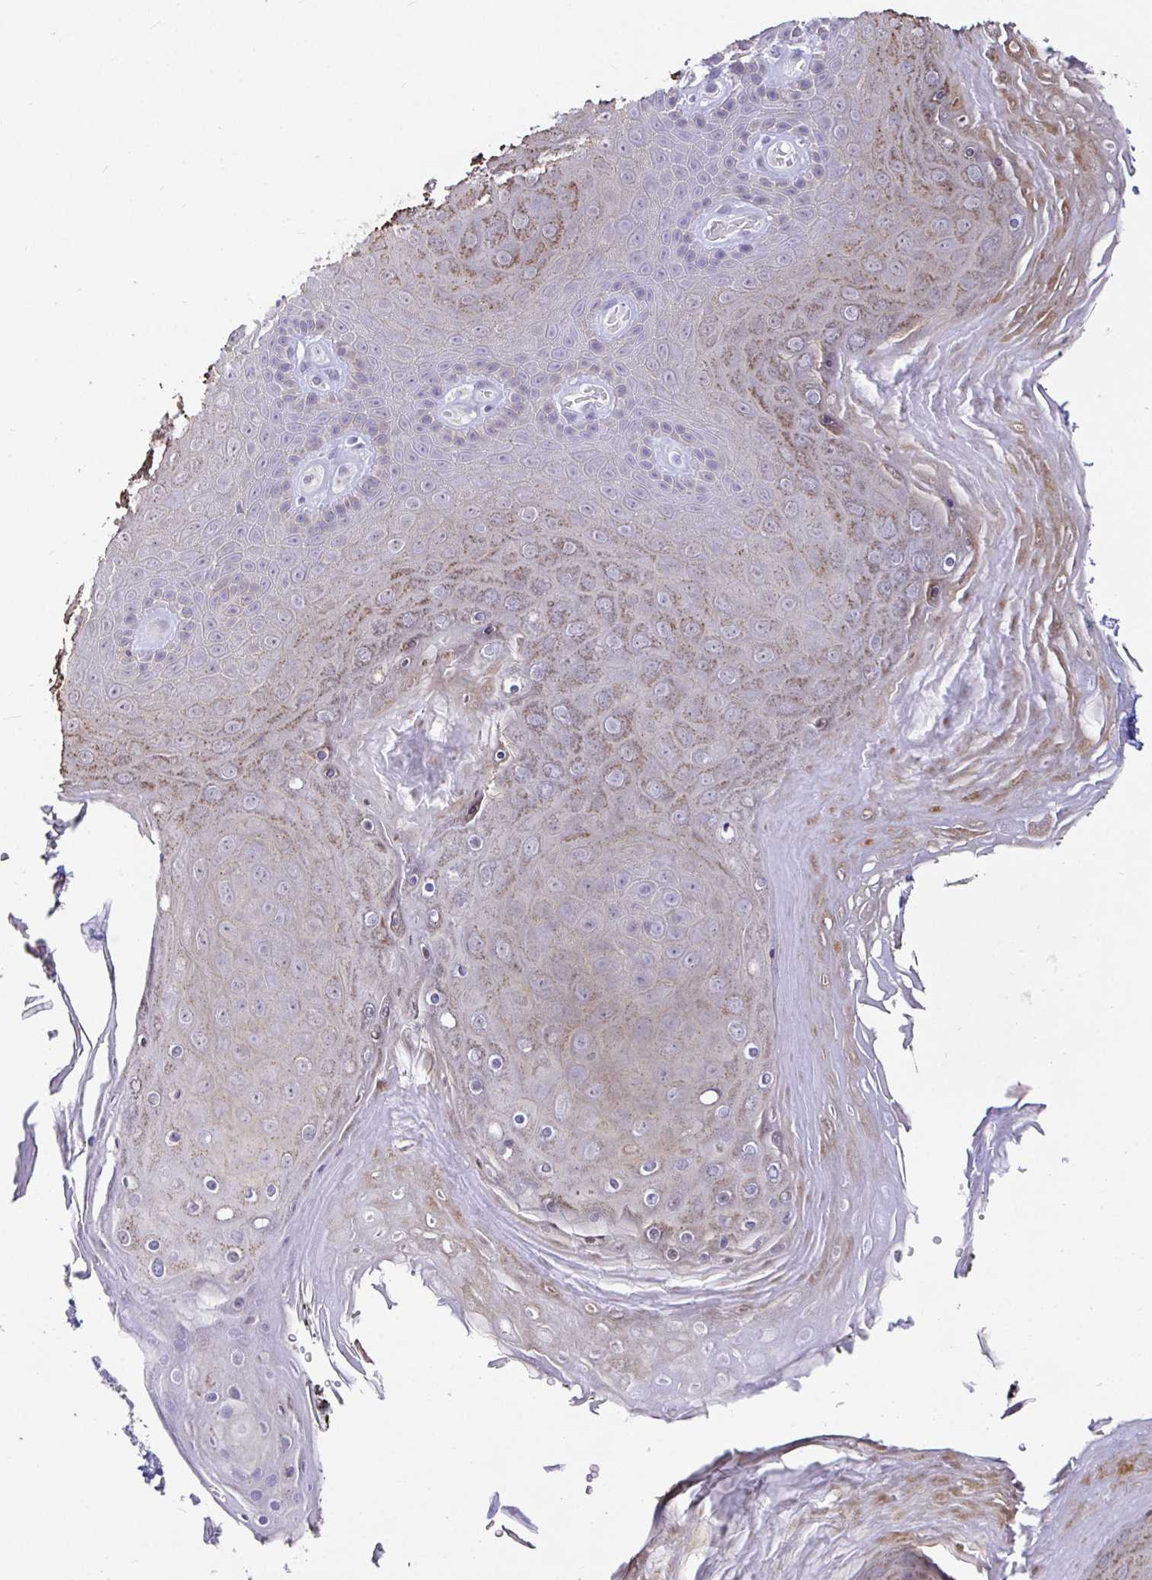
{"staining": {"intensity": "moderate", "quantity": "<25%", "location": "cytoplasmic/membranous"}, "tissue": "skin", "cell_type": "Epidermal cells", "image_type": "normal", "snomed": [{"axis": "morphology", "description": "Normal tissue, NOS"}, {"axis": "topography", "description": "Anal"}, {"axis": "topography", "description": "Peripheral nerve tissue"}], "caption": "Epidermal cells reveal low levels of moderate cytoplasmic/membranous expression in about <25% of cells in benign skin.", "gene": "EZHIP", "patient": {"sex": "male", "age": 53}}